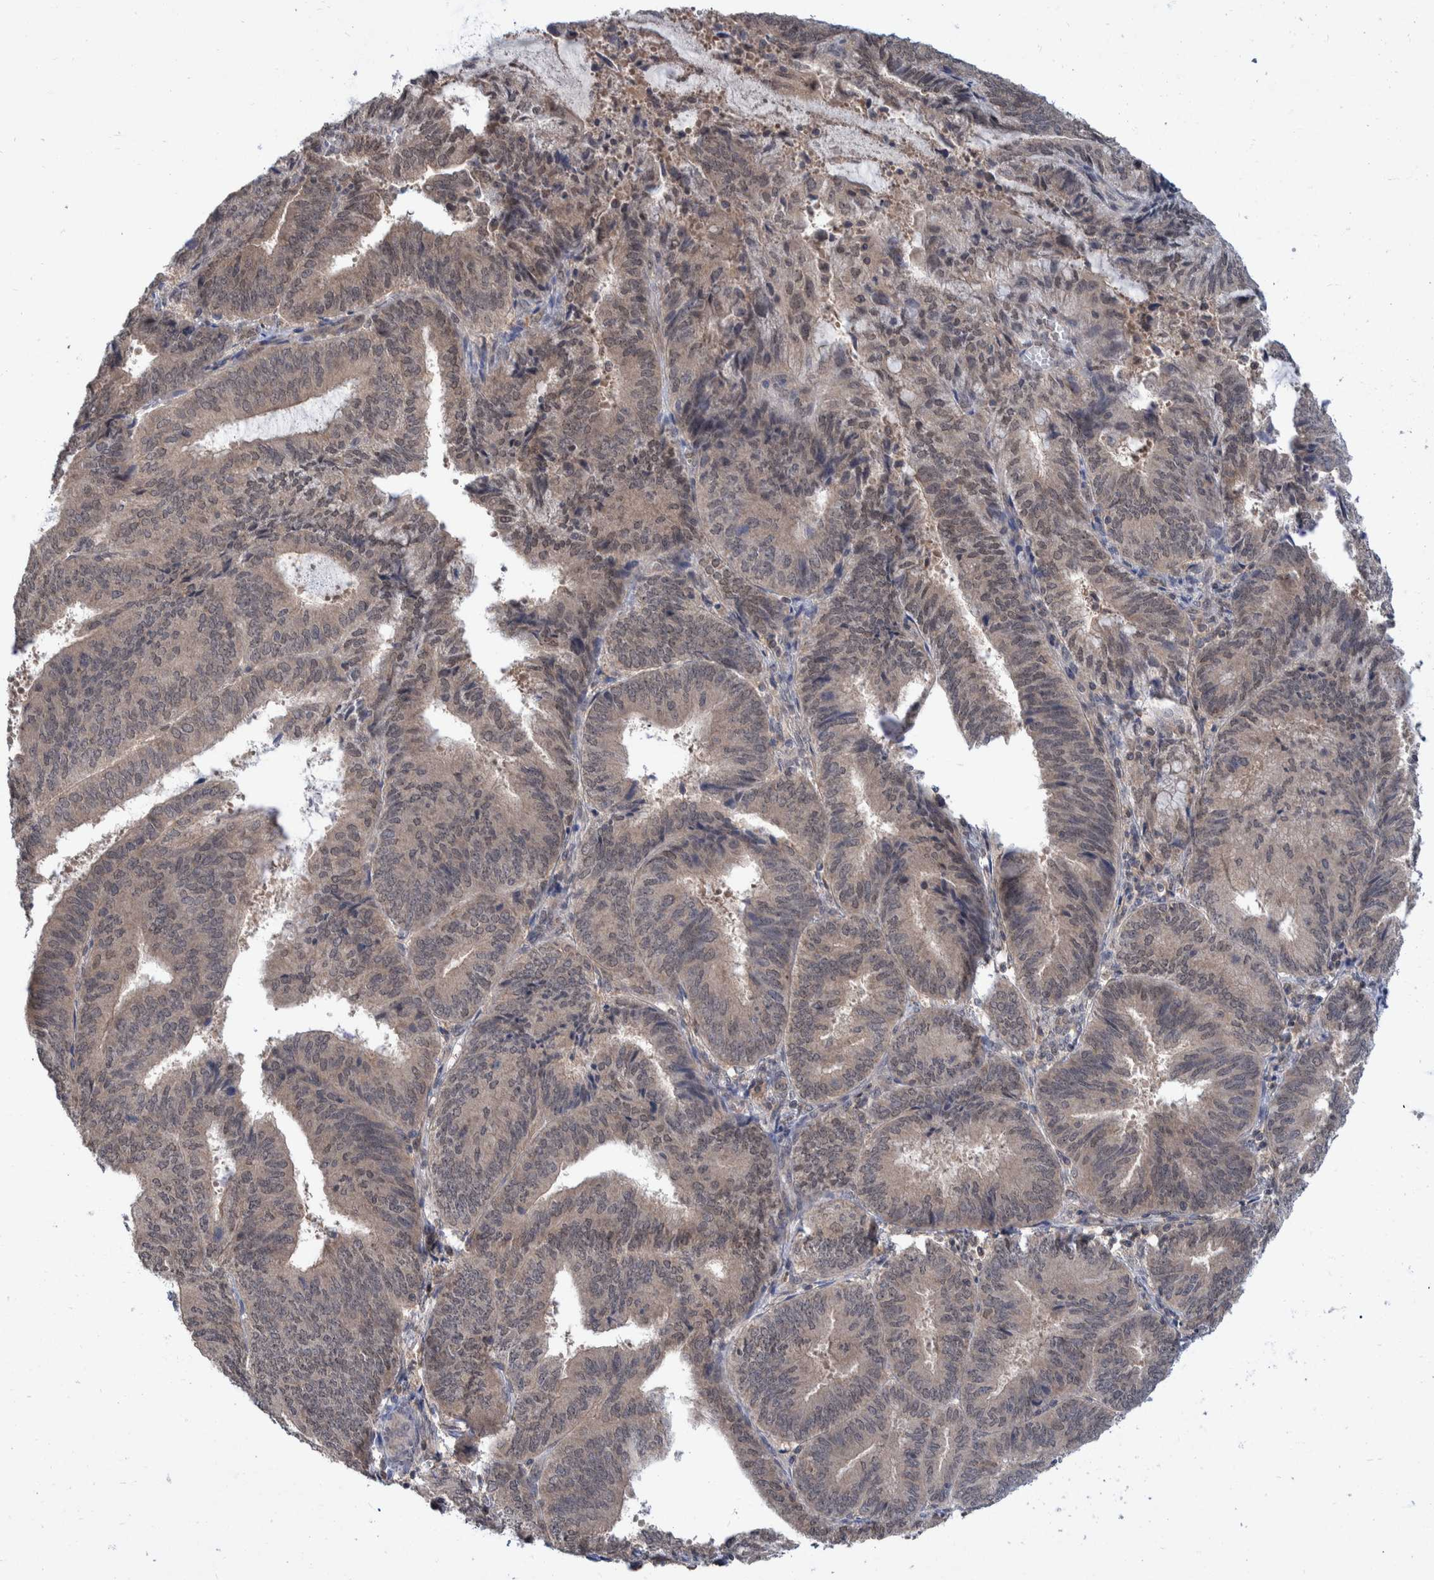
{"staining": {"intensity": "weak", "quantity": ">75%", "location": "cytoplasmic/membranous"}, "tissue": "endometrial cancer", "cell_type": "Tumor cells", "image_type": "cancer", "snomed": [{"axis": "morphology", "description": "Adenocarcinoma, NOS"}, {"axis": "topography", "description": "Endometrium"}], "caption": "Immunohistochemical staining of human endometrial cancer (adenocarcinoma) demonstrates low levels of weak cytoplasmic/membranous protein positivity in about >75% of tumor cells.", "gene": "PLPBP", "patient": {"sex": "female", "age": 81}}